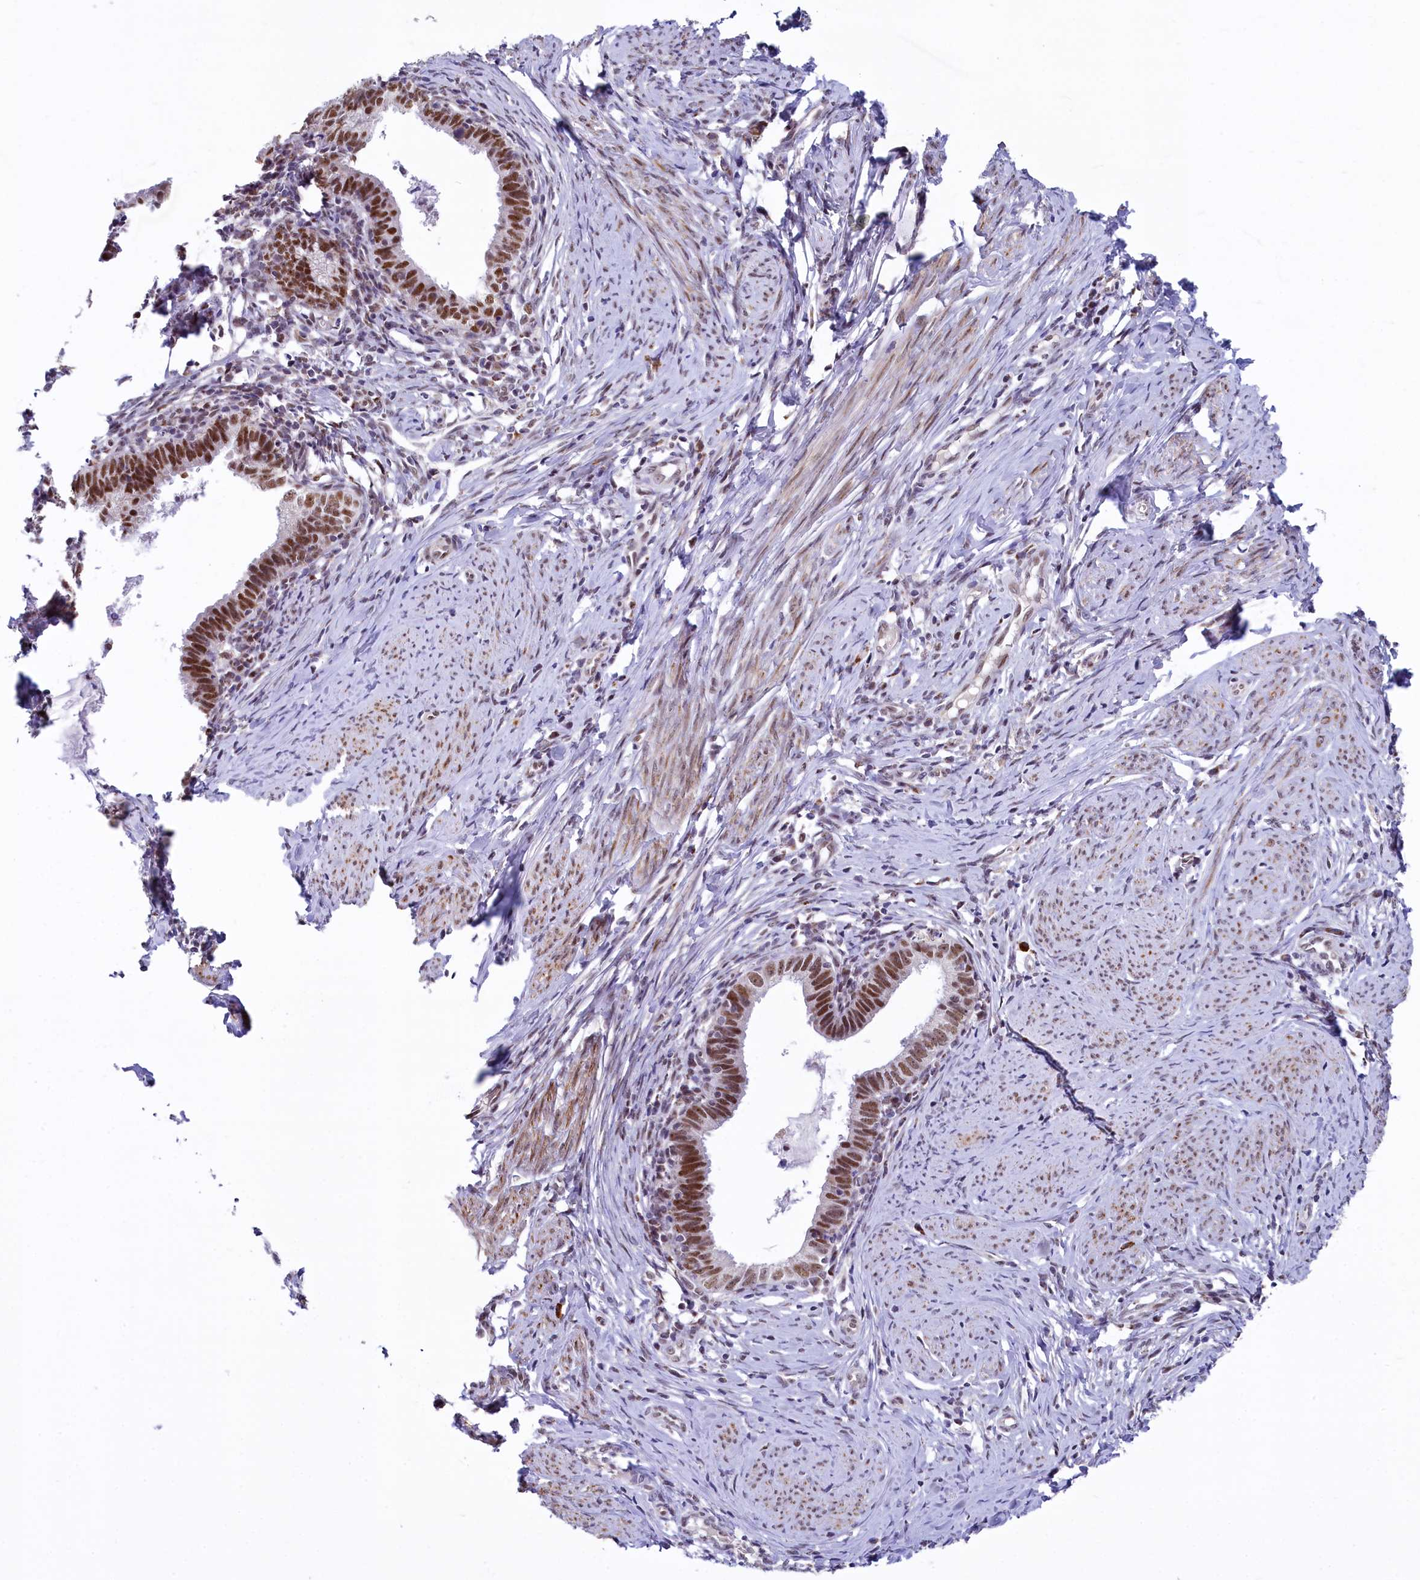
{"staining": {"intensity": "moderate", "quantity": ">75%", "location": "nuclear"}, "tissue": "cervical cancer", "cell_type": "Tumor cells", "image_type": "cancer", "snomed": [{"axis": "morphology", "description": "Adenocarcinoma, NOS"}, {"axis": "topography", "description": "Cervix"}], "caption": "This is an image of immunohistochemistry staining of cervical cancer (adenocarcinoma), which shows moderate expression in the nuclear of tumor cells.", "gene": "MORN3", "patient": {"sex": "female", "age": 36}}